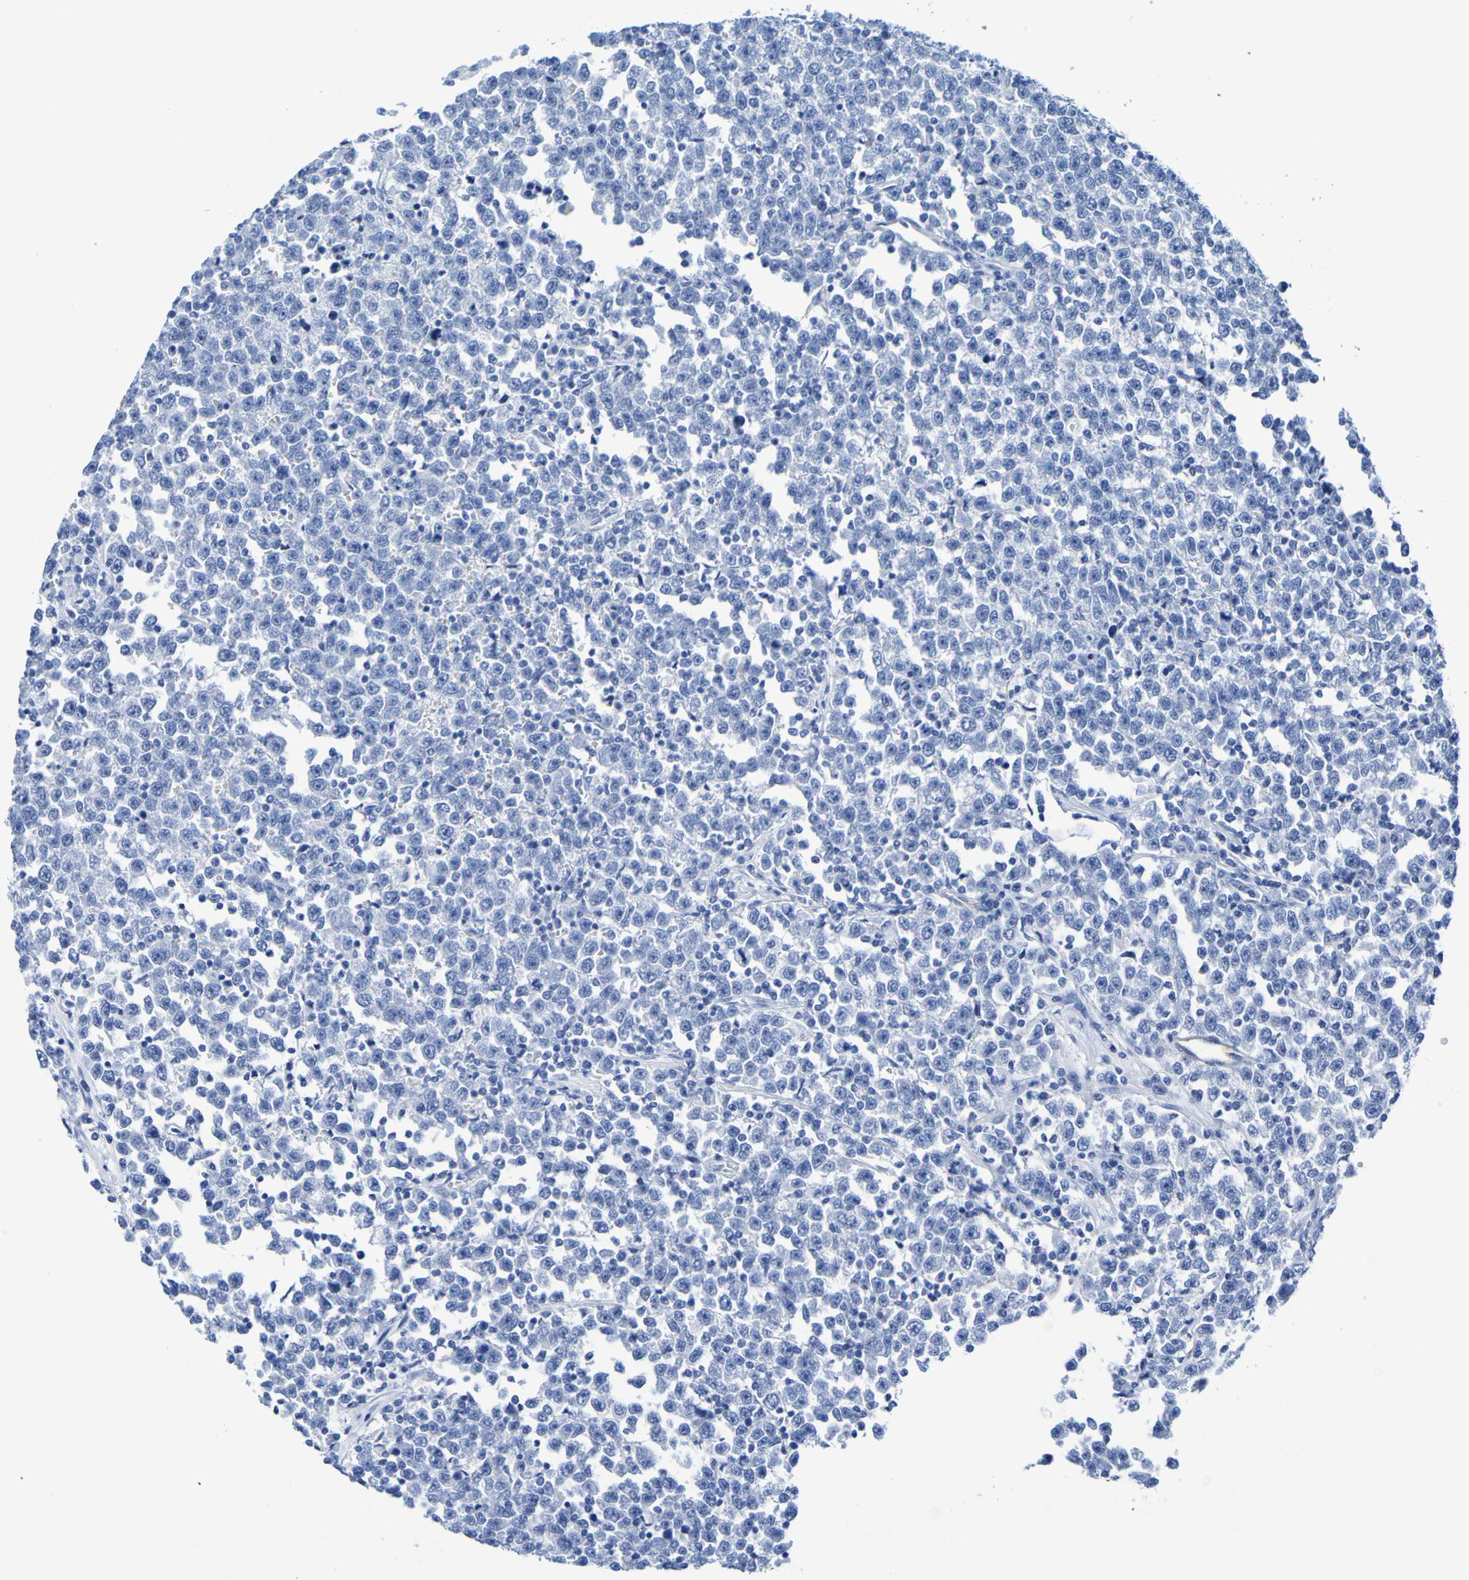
{"staining": {"intensity": "negative", "quantity": "none", "location": "none"}, "tissue": "testis cancer", "cell_type": "Tumor cells", "image_type": "cancer", "snomed": [{"axis": "morphology", "description": "Seminoma, NOS"}, {"axis": "topography", "description": "Testis"}], "caption": "Immunohistochemistry photomicrograph of testis cancer stained for a protein (brown), which shows no expression in tumor cells.", "gene": "DPEP1", "patient": {"sex": "male", "age": 43}}